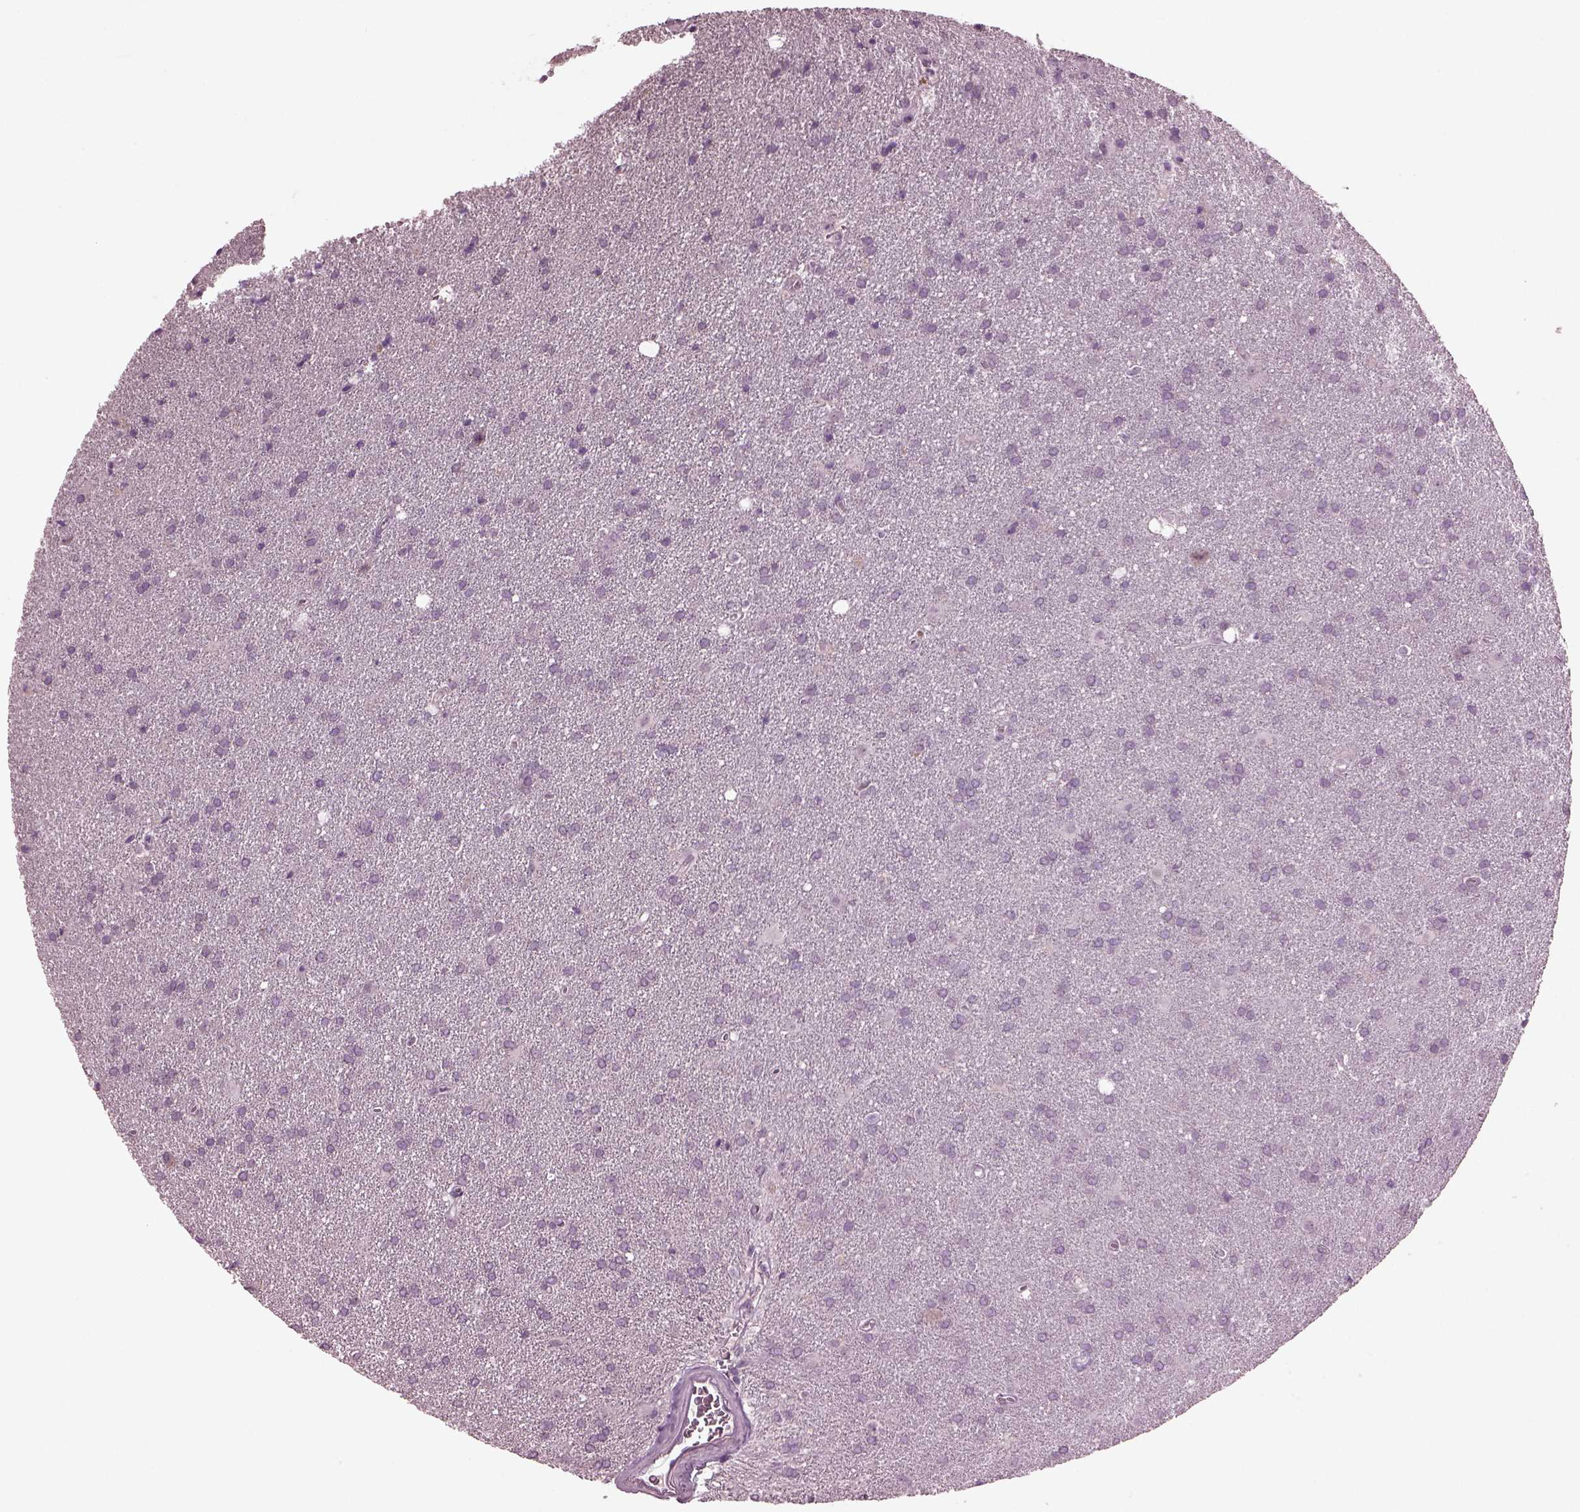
{"staining": {"intensity": "negative", "quantity": "none", "location": "none"}, "tissue": "glioma", "cell_type": "Tumor cells", "image_type": "cancer", "snomed": [{"axis": "morphology", "description": "Glioma, malignant, Low grade"}, {"axis": "topography", "description": "Brain"}], "caption": "Malignant glioma (low-grade) stained for a protein using immunohistochemistry (IHC) reveals no expression tumor cells.", "gene": "MIB2", "patient": {"sex": "male", "age": 58}}